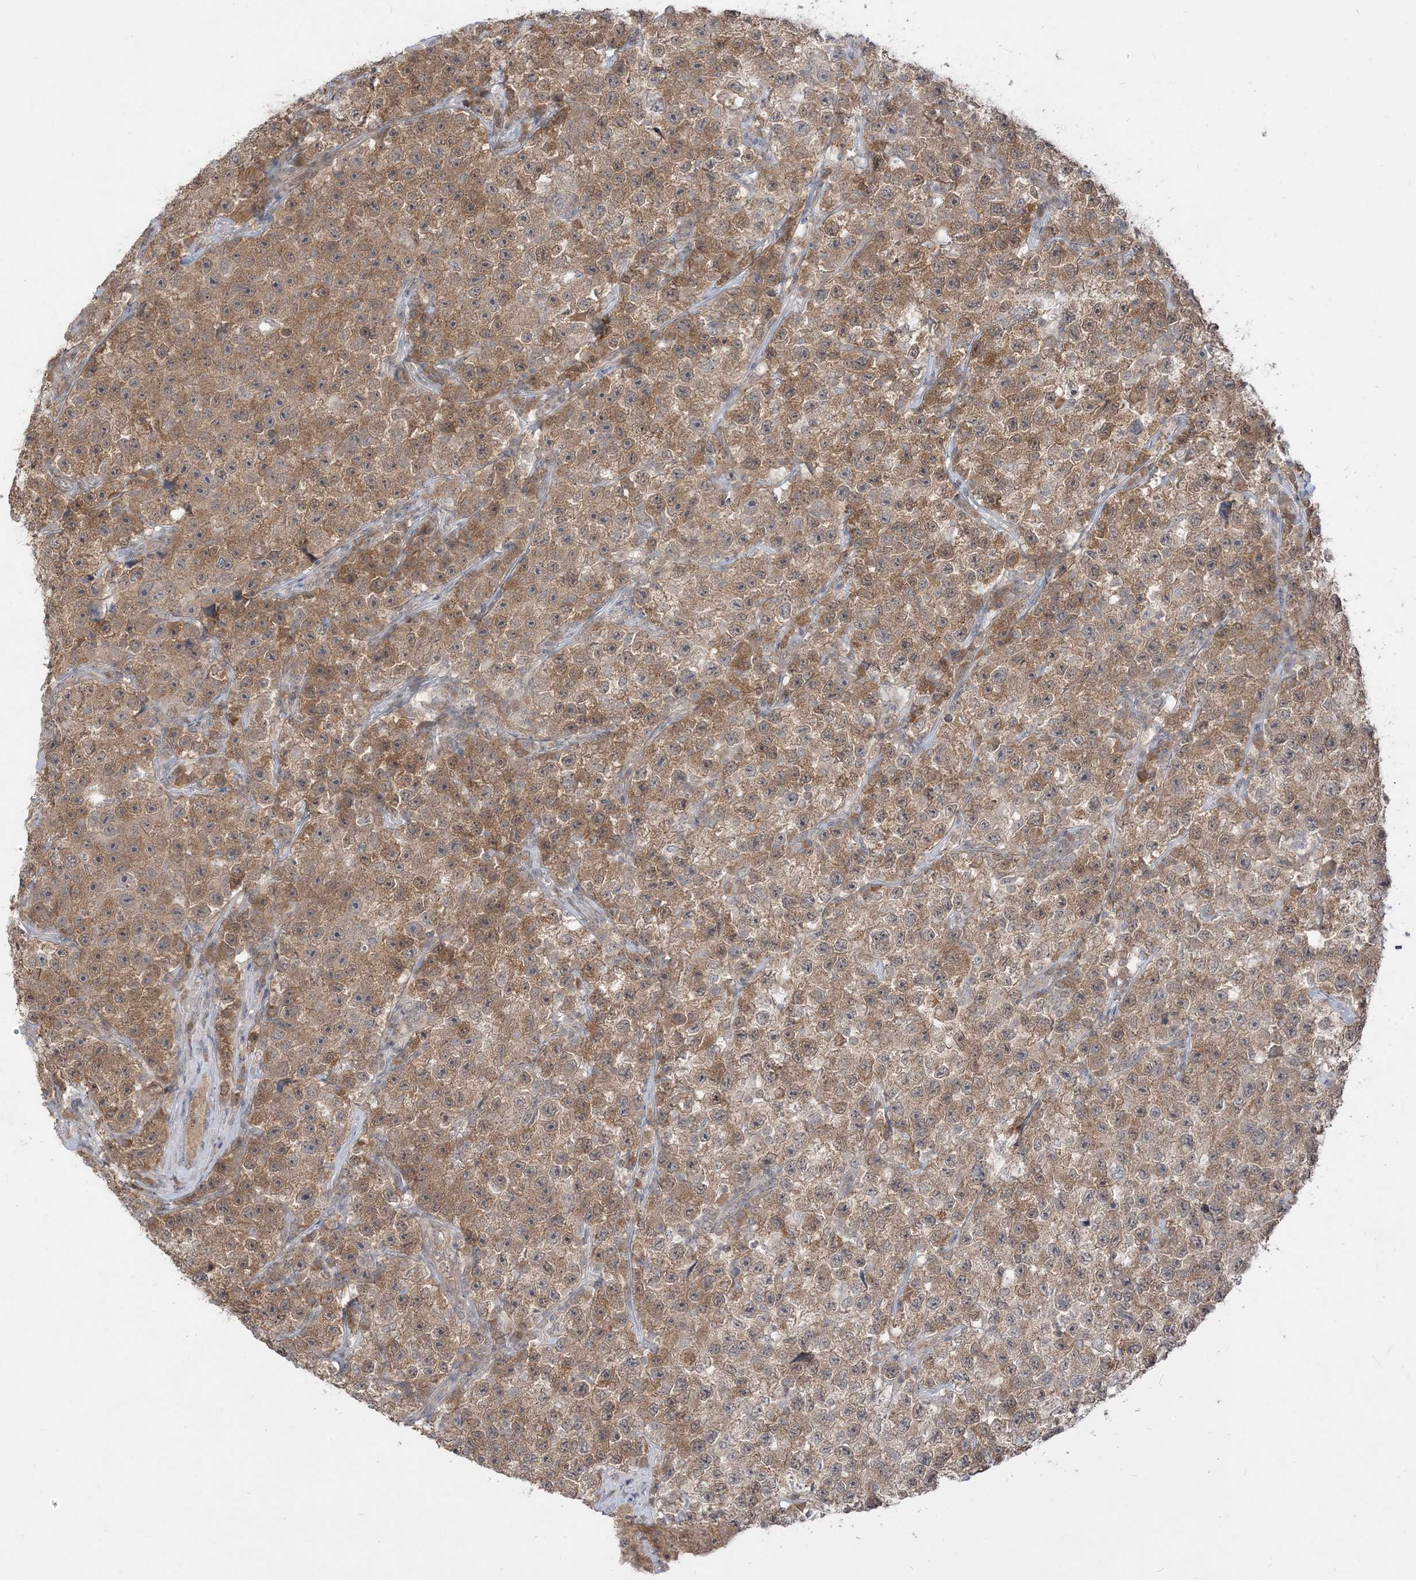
{"staining": {"intensity": "moderate", "quantity": ">75%", "location": "cytoplasmic/membranous"}, "tissue": "testis cancer", "cell_type": "Tumor cells", "image_type": "cancer", "snomed": [{"axis": "morphology", "description": "Seminoma, NOS"}, {"axis": "topography", "description": "Testis"}], "caption": "This is a photomicrograph of immunohistochemistry (IHC) staining of testis cancer, which shows moderate positivity in the cytoplasmic/membranous of tumor cells.", "gene": "TBCC", "patient": {"sex": "male", "age": 22}}